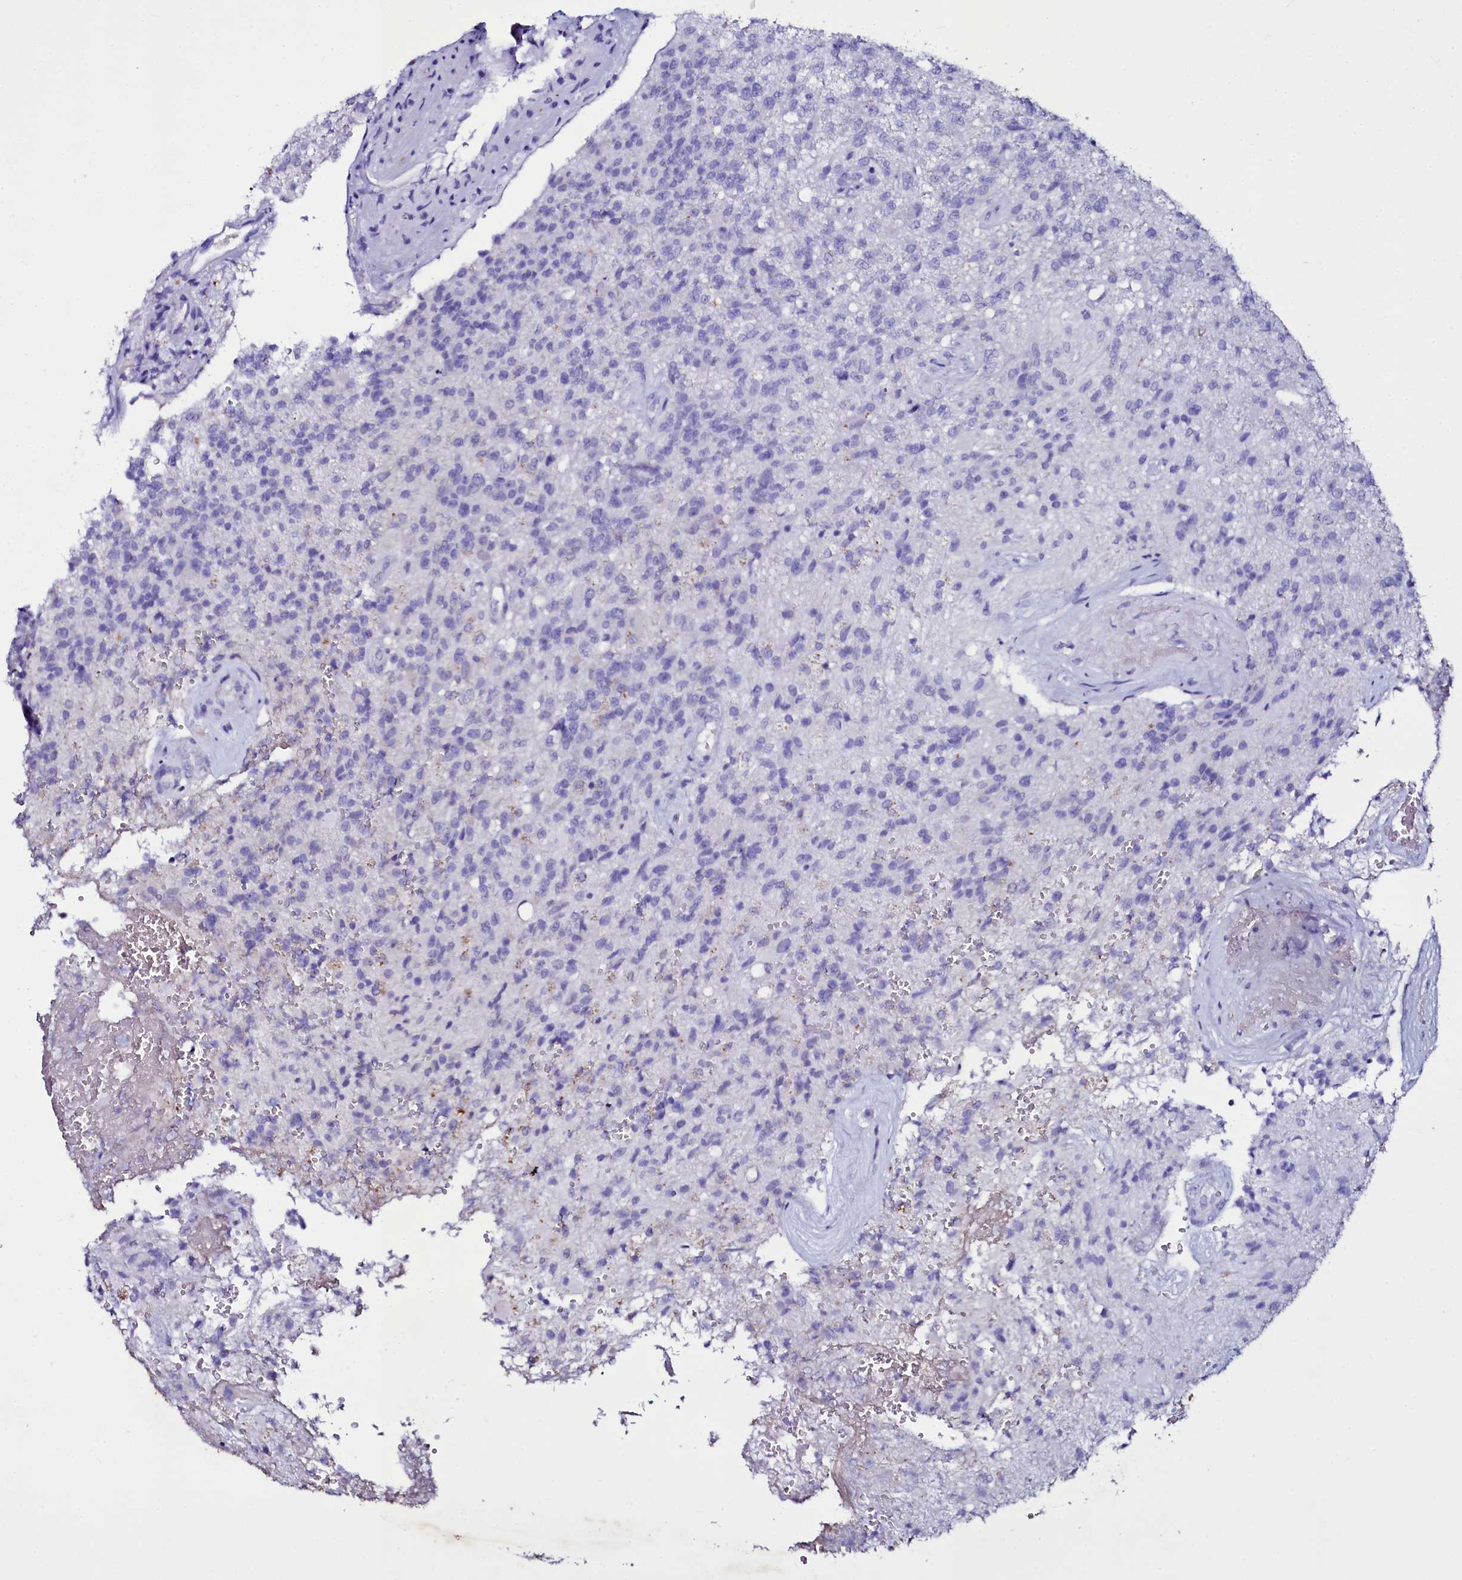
{"staining": {"intensity": "negative", "quantity": "none", "location": "none"}, "tissue": "glioma", "cell_type": "Tumor cells", "image_type": "cancer", "snomed": [{"axis": "morphology", "description": "Glioma, malignant, High grade"}, {"axis": "topography", "description": "Brain"}], "caption": "Malignant glioma (high-grade) stained for a protein using immunohistochemistry shows no positivity tumor cells.", "gene": "SELENOT", "patient": {"sex": "male", "age": 56}}